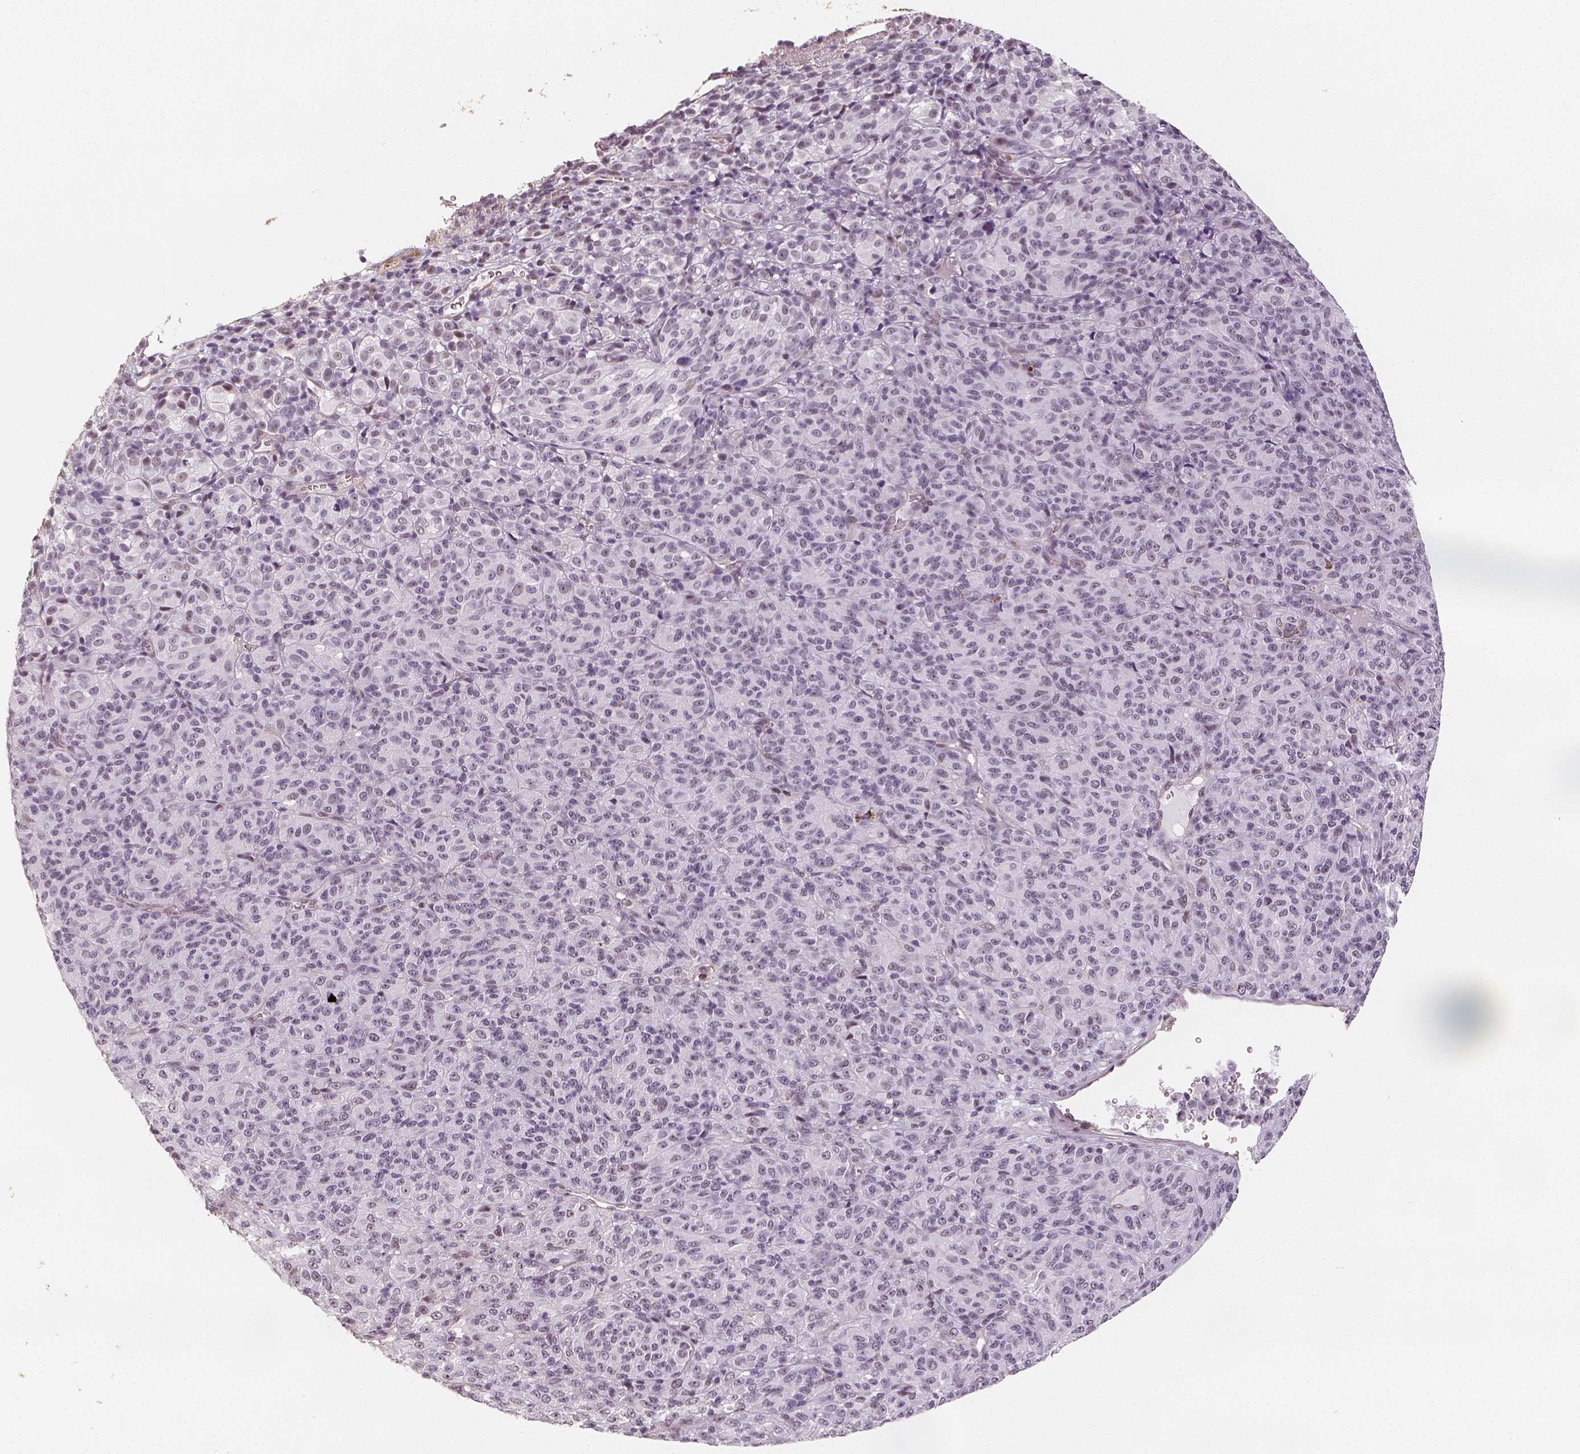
{"staining": {"intensity": "negative", "quantity": "none", "location": "none"}, "tissue": "melanoma", "cell_type": "Tumor cells", "image_type": "cancer", "snomed": [{"axis": "morphology", "description": "Malignant melanoma, Metastatic site"}, {"axis": "topography", "description": "Brain"}], "caption": "This is a image of IHC staining of melanoma, which shows no positivity in tumor cells.", "gene": "HDAC1", "patient": {"sex": "female", "age": 56}}